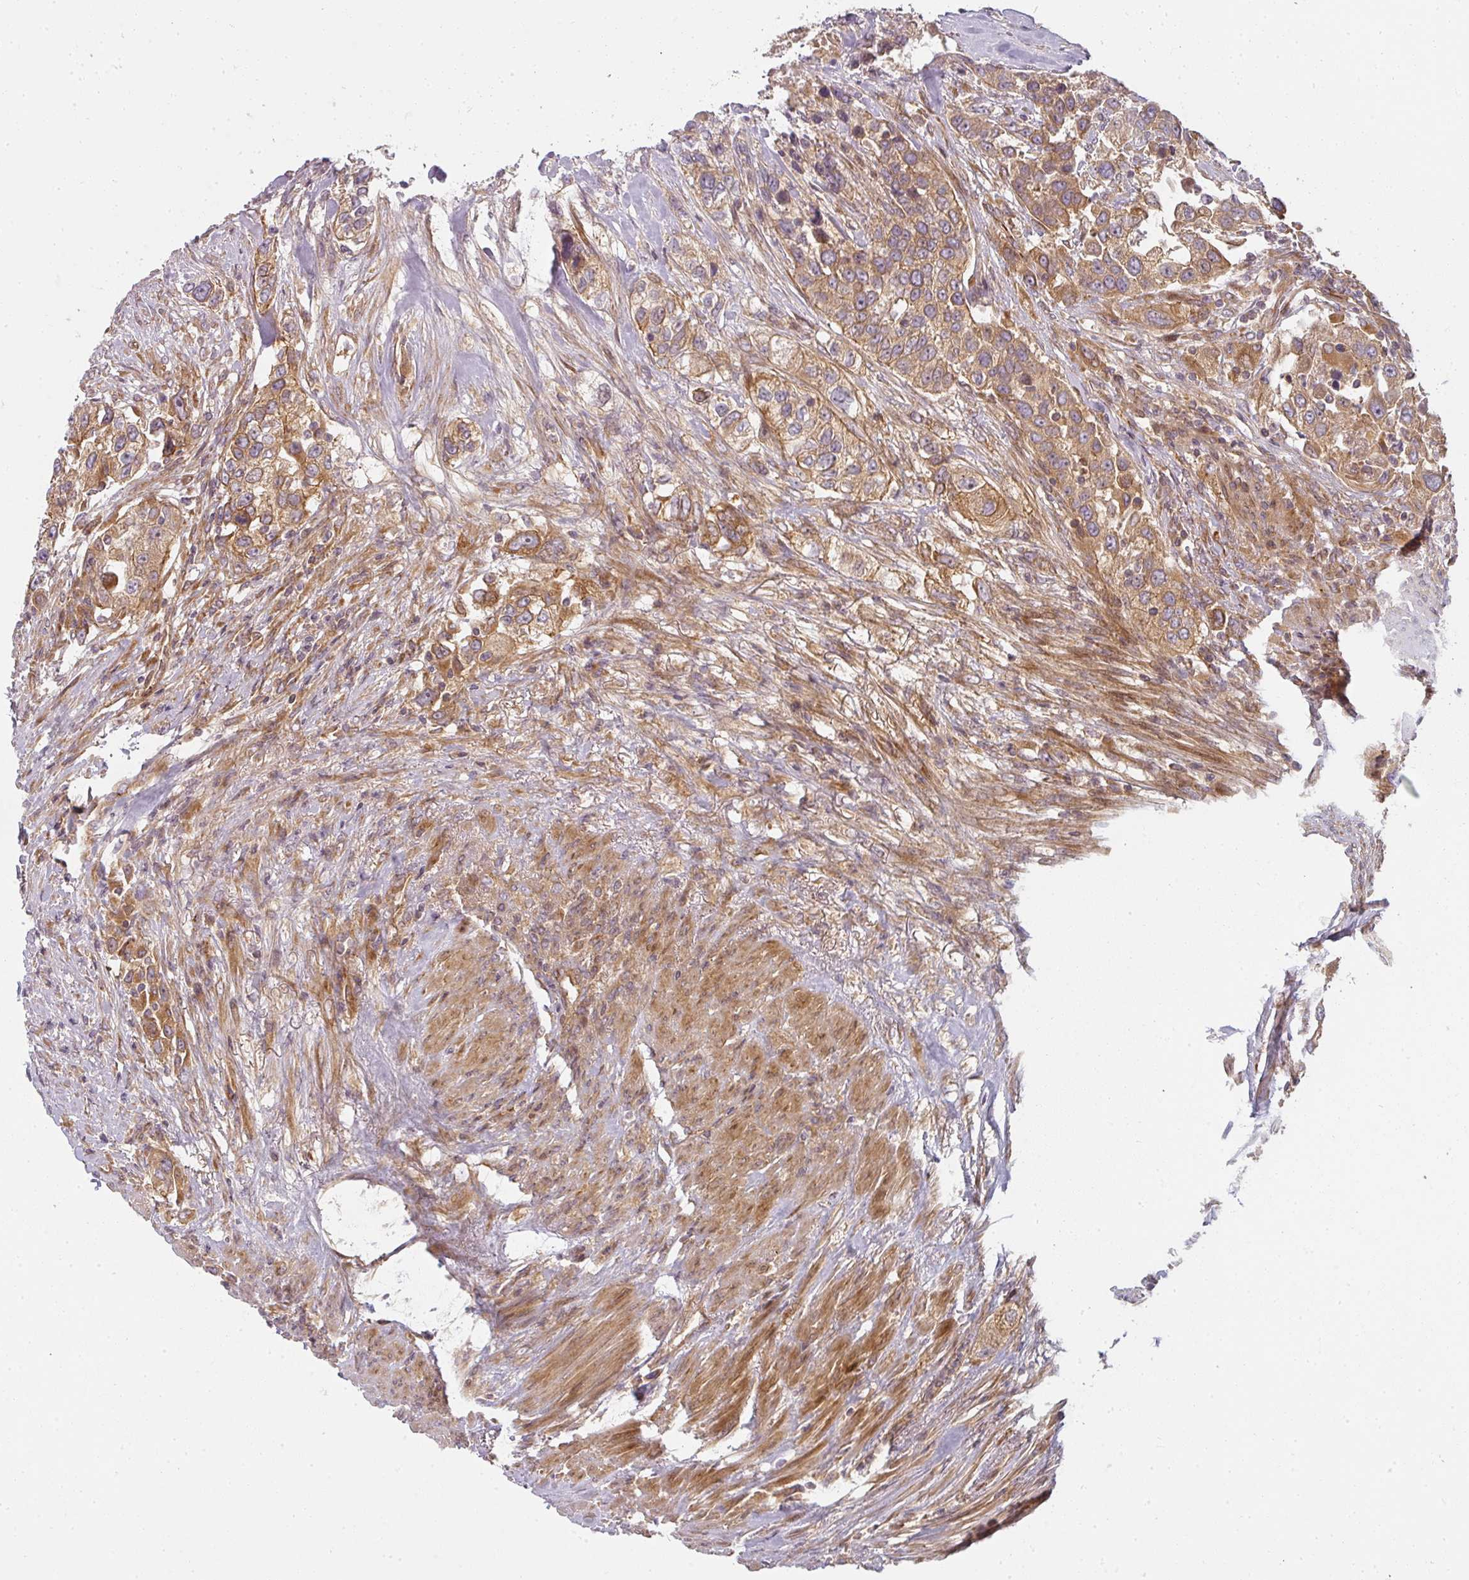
{"staining": {"intensity": "moderate", "quantity": ">75%", "location": "cytoplasmic/membranous"}, "tissue": "urothelial cancer", "cell_type": "Tumor cells", "image_type": "cancer", "snomed": [{"axis": "morphology", "description": "Urothelial carcinoma, High grade"}, {"axis": "topography", "description": "Urinary bladder"}], "caption": "Urothelial carcinoma (high-grade) stained with a brown dye shows moderate cytoplasmic/membranous positive expression in about >75% of tumor cells.", "gene": "CNOT1", "patient": {"sex": "female", "age": 80}}